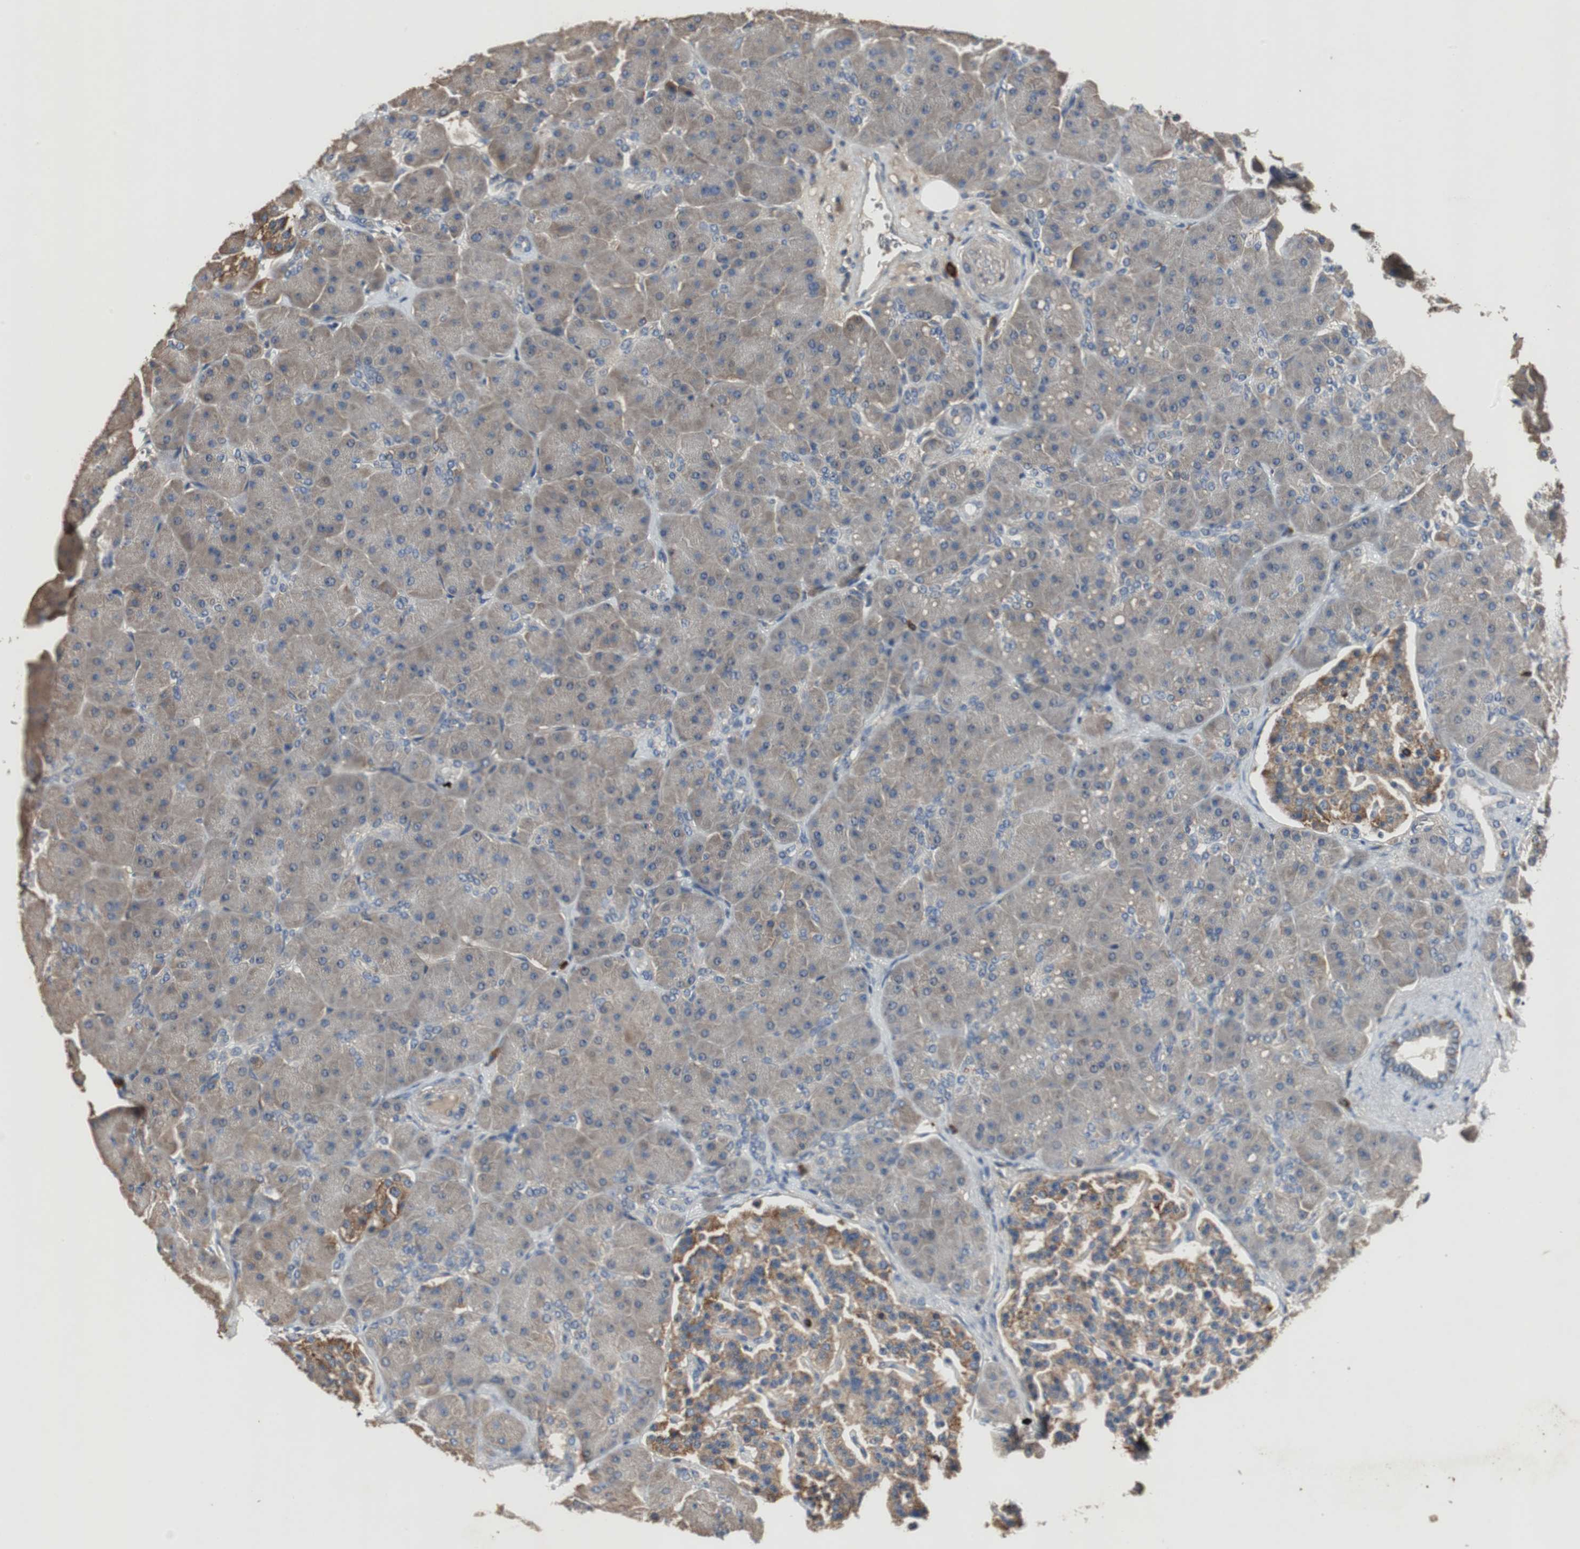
{"staining": {"intensity": "weak", "quantity": ">75%", "location": "cytoplasmic/membranous"}, "tissue": "pancreas", "cell_type": "Exocrine glandular cells", "image_type": "normal", "snomed": [{"axis": "morphology", "description": "Normal tissue, NOS"}, {"axis": "topography", "description": "Pancreas"}], "caption": "IHC image of unremarkable human pancreas stained for a protein (brown), which shows low levels of weak cytoplasmic/membranous staining in approximately >75% of exocrine glandular cells.", "gene": "TNFRSF14", "patient": {"sex": "male", "age": 66}}